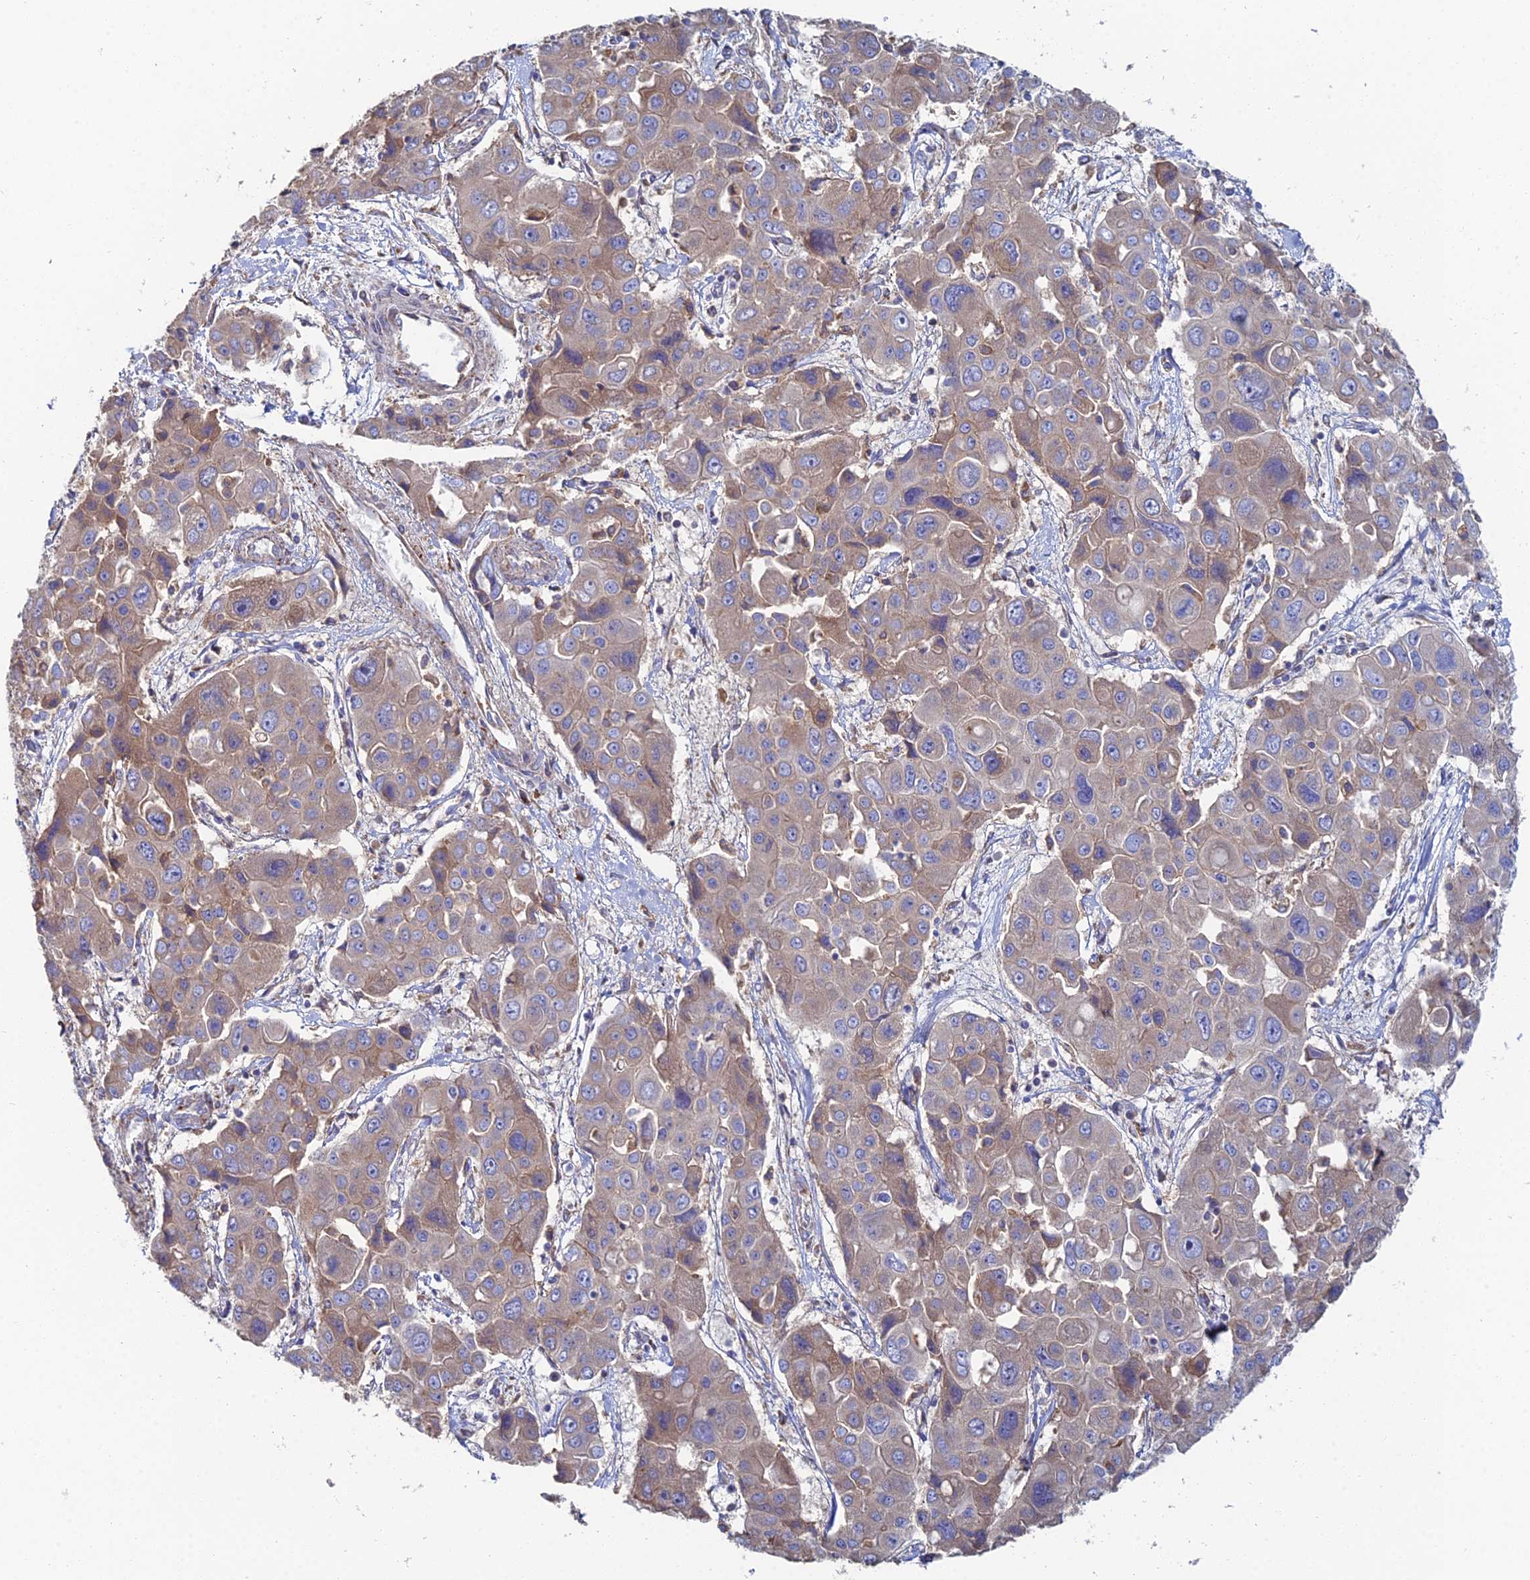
{"staining": {"intensity": "weak", "quantity": "<25%", "location": "cytoplasmic/membranous"}, "tissue": "liver cancer", "cell_type": "Tumor cells", "image_type": "cancer", "snomed": [{"axis": "morphology", "description": "Cholangiocarcinoma"}, {"axis": "topography", "description": "Liver"}], "caption": "An immunohistochemistry micrograph of liver cancer (cholangiocarcinoma) is shown. There is no staining in tumor cells of liver cancer (cholangiocarcinoma).", "gene": "CLCN3", "patient": {"sex": "male", "age": 67}}